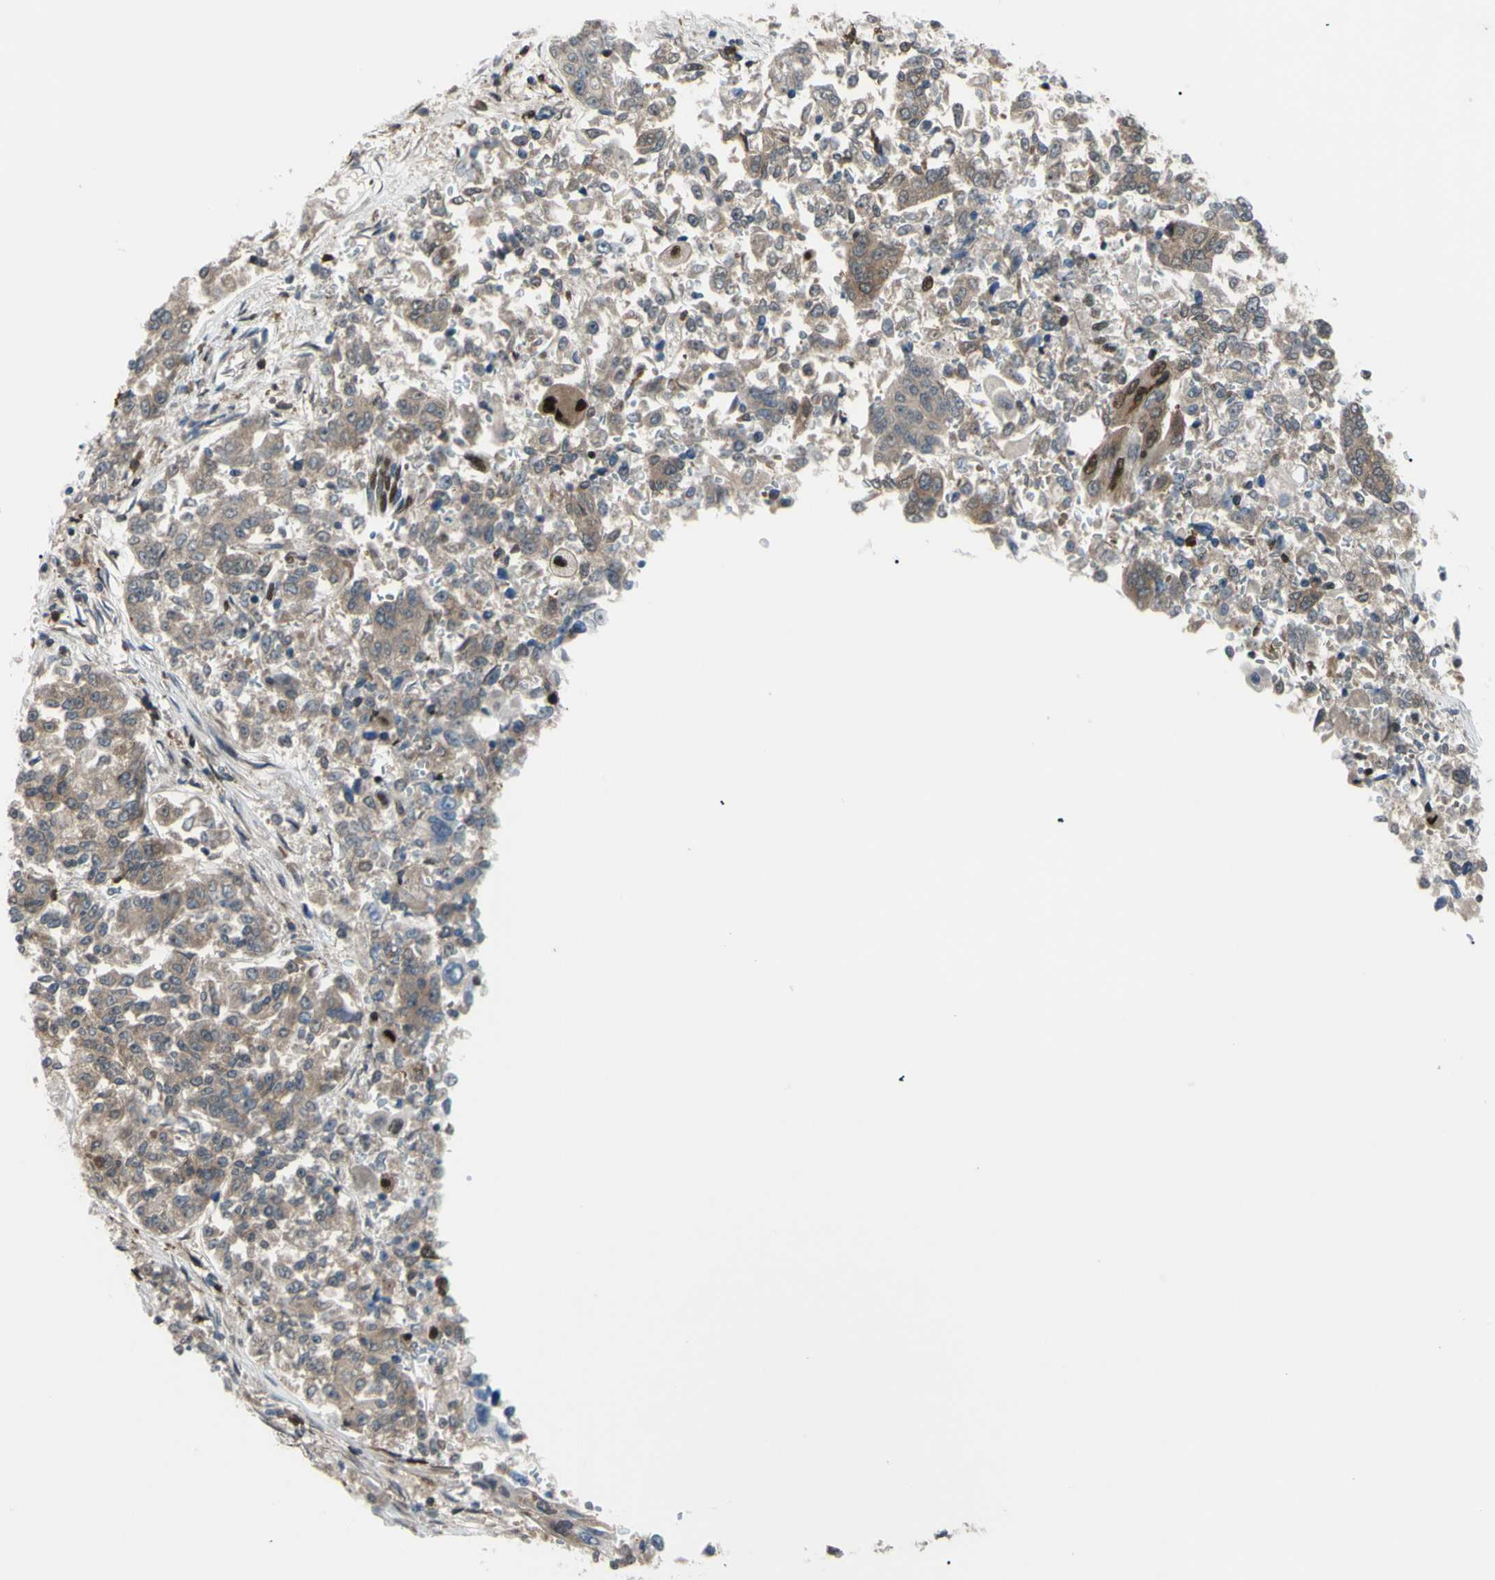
{"staining": {"intensity": "moderate", "quantity": "25%-75%", "location": "cytoplasmic/membranous"}, "tissue": "lung cancer", "cell_type": "Tumor cells", "image_type": "cancer", "snomed": [{"axis": "morphology", "description": "Adenocarcinoma, NOS"}, {"axis": "topography", "description": "Lung"}], "caption": "Human lung adenocarcinoma stained with a protein marker demonstrates moderate staining in tumor cells.", "gene": "FKBP5", "patient": {"sex": "male", "age": 84}}